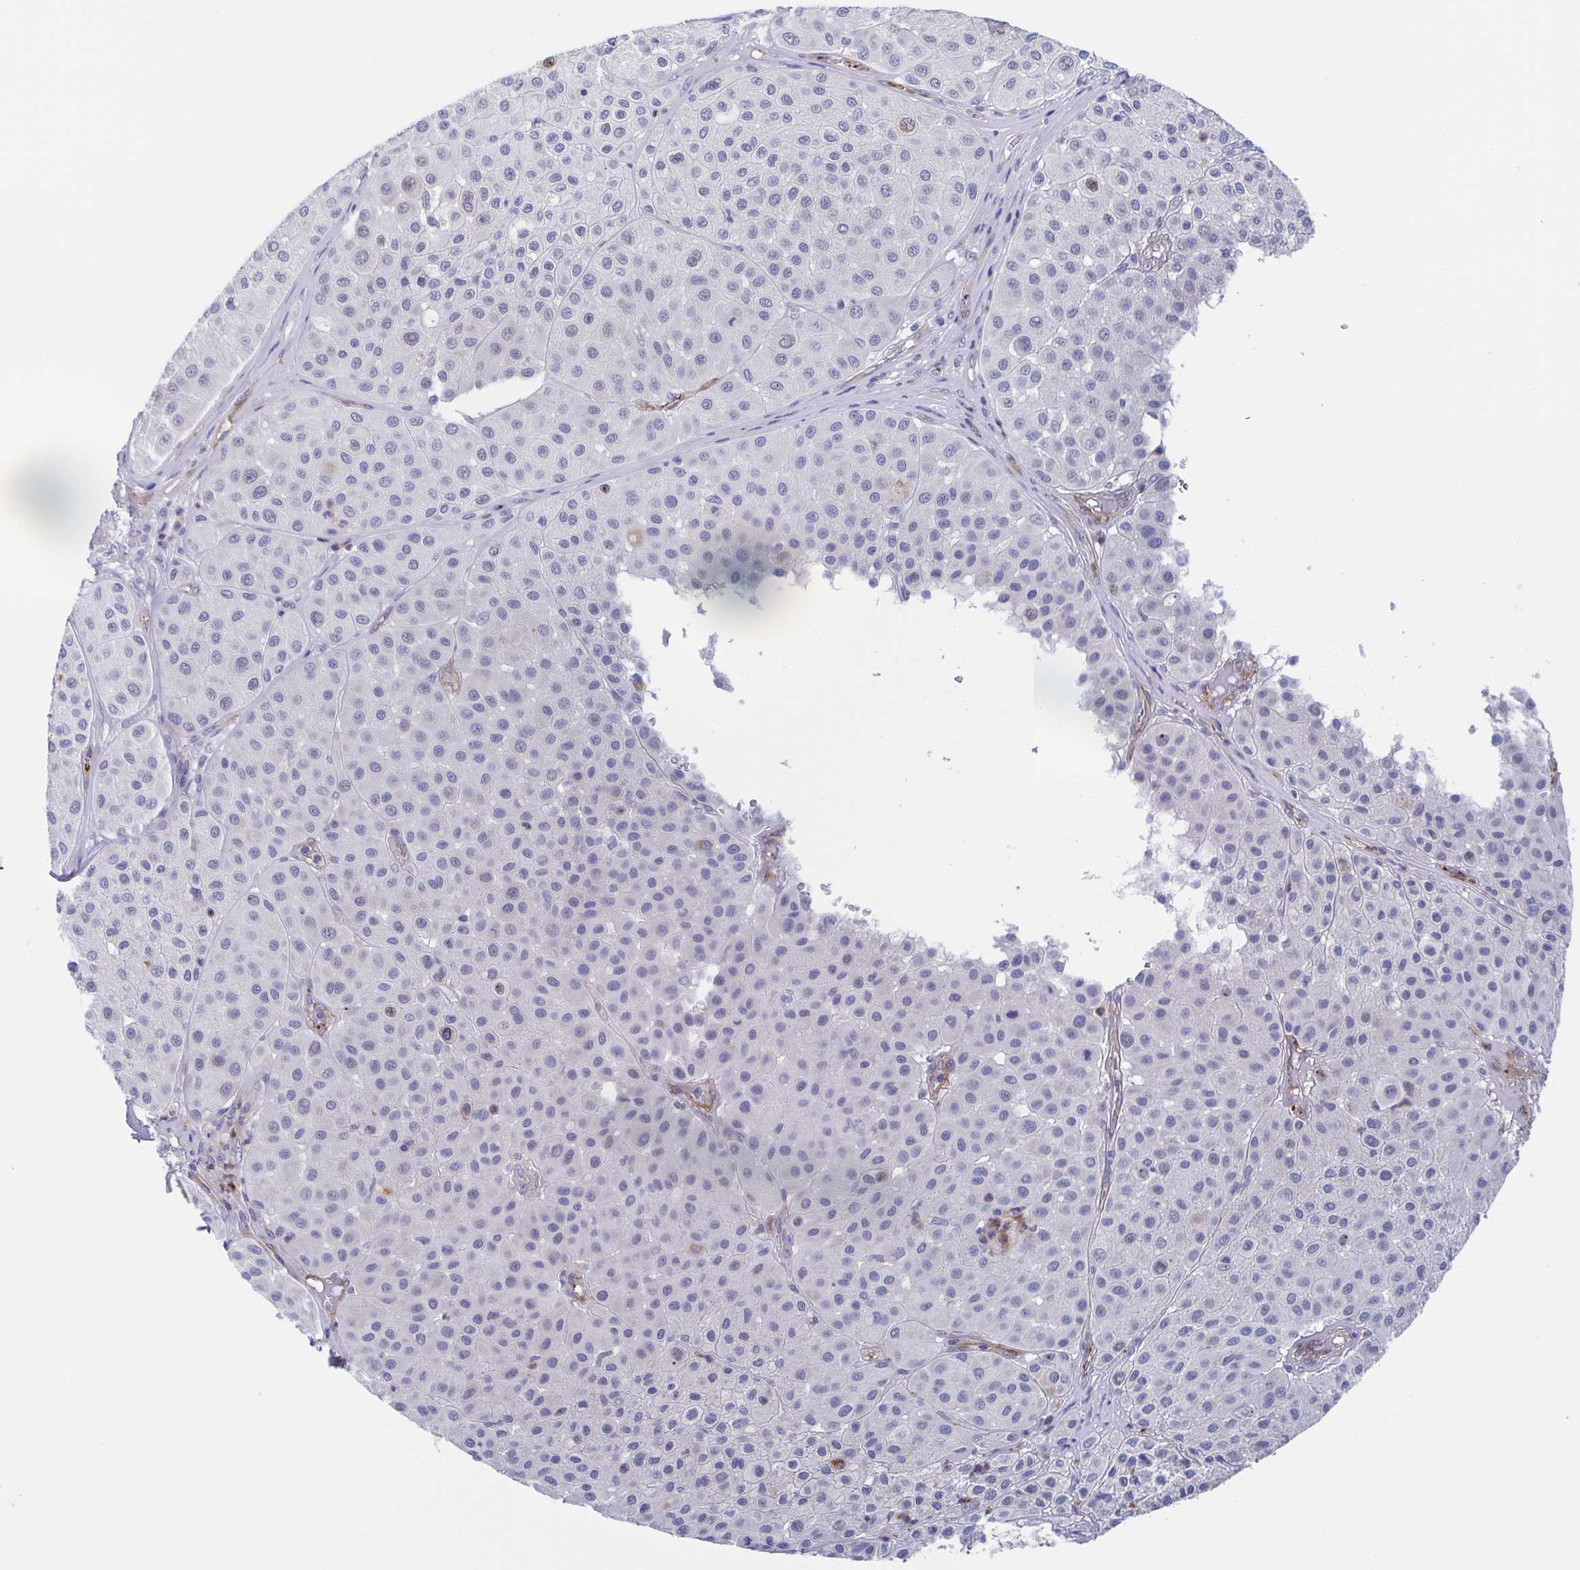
{"staining": {"intensity": "negative", "quantity": "none", "location": "none"}, "tissue": "melanoma", "cell_type": "Tumor cells", "image_type": "cancer", "snomed": [{"axis": "morphology", "description": "Malignant melanoma, Metastatic site"}, {"axis": "topography", "description": "Smooth muscle"}], "caption": "Histopathology image shows no protein expression in tumor cells of melanoma tissue.", "gene": "KLC3", "patient": {"sex": "male", "age": 41}}